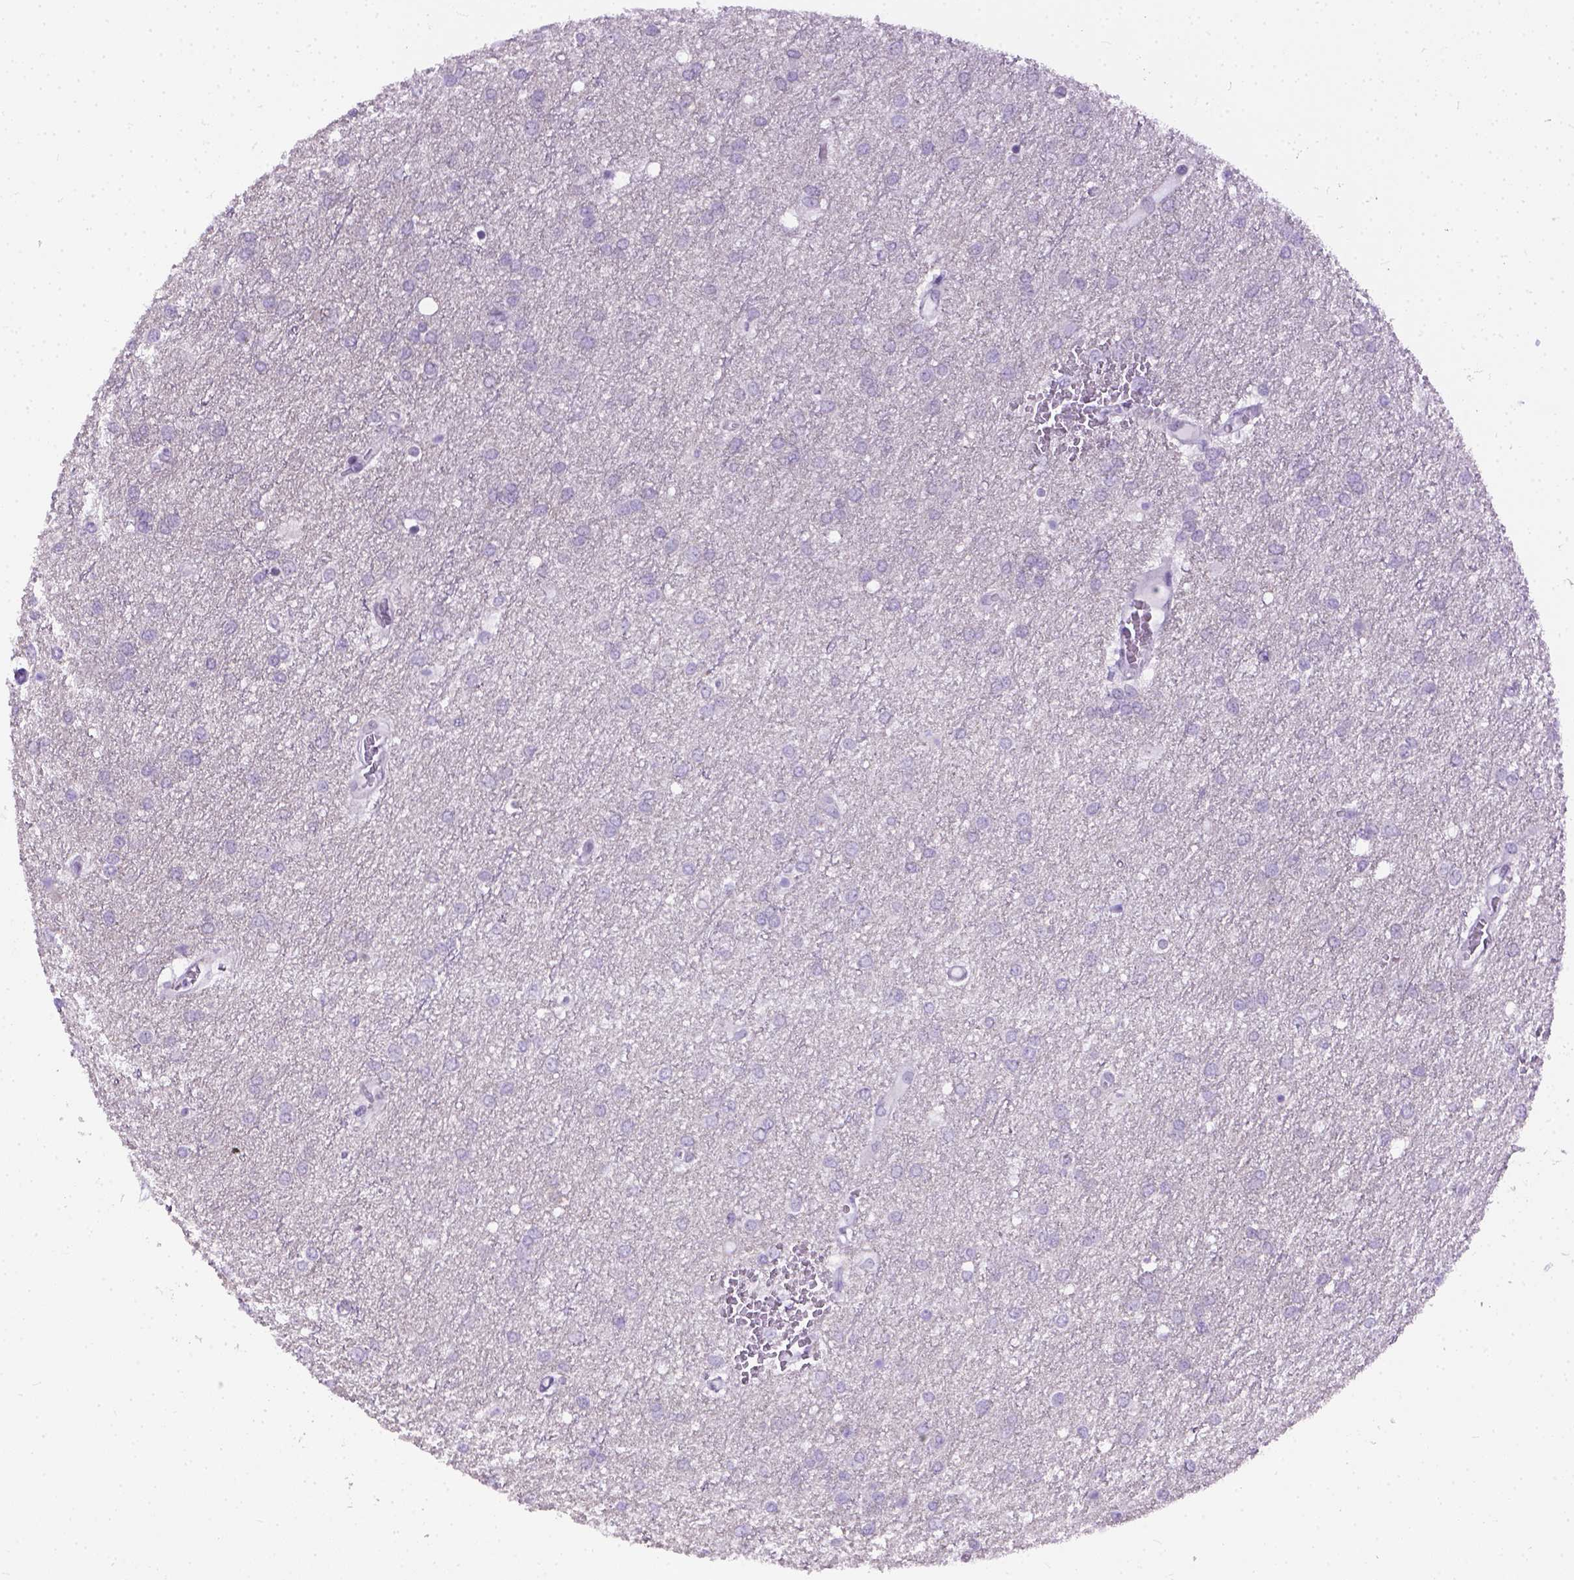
{"staining": {"intensity": "negative", "quantity": "none", "location": "none"}, "tissue": "glioma", "cell_type": "Tumor cells", "image_type": "cancer", "snomed": [{"axis": "morphology", "description": "Glioma, malignant, High grade"}, {"axis": "topography", "description": "Brain"}], "caption": "Immunohistochemistry (IHC) of human glioma reveals no staining in tumor cells.", "gene": "FAM184B", "patient": {"sex": "female", "age": 61}}